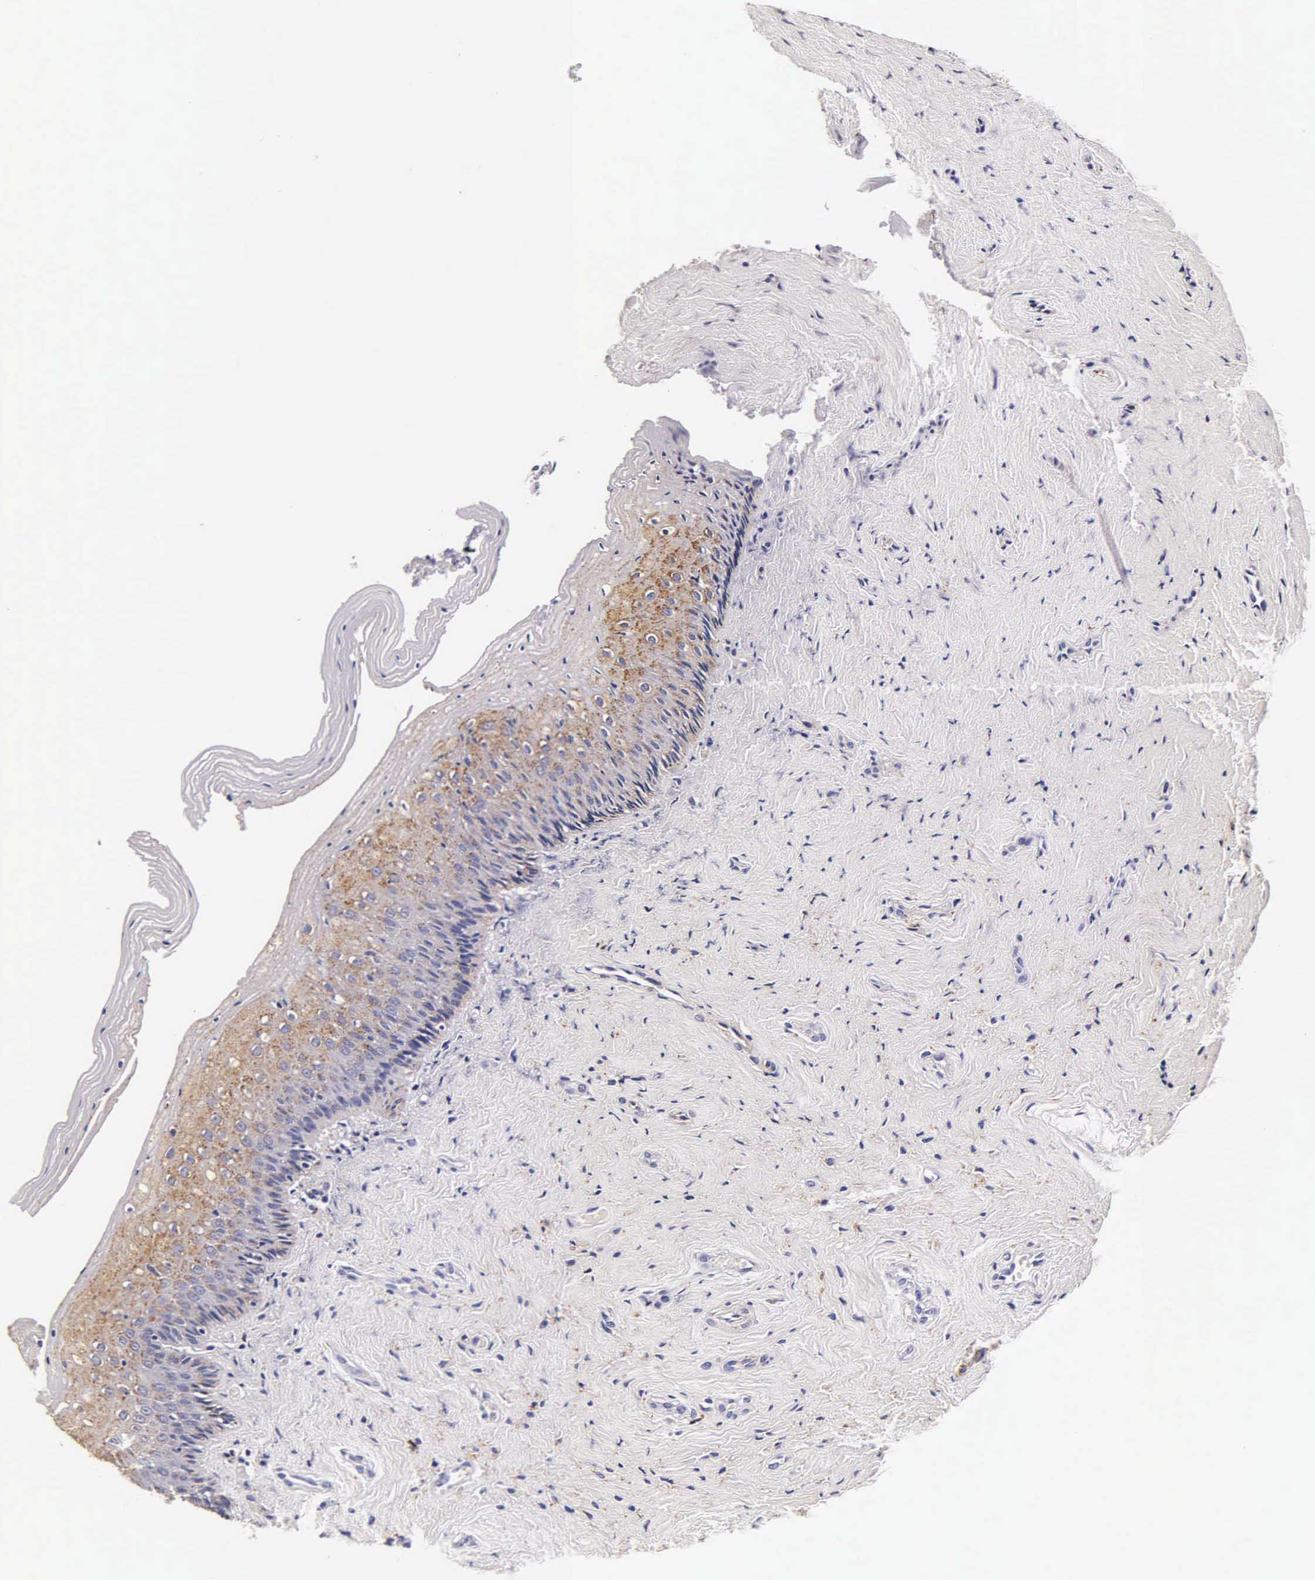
{"staining": {"intensity": "moderate", "quantity": "25%-75%", "location": "cytoplasmic/membranous"}, "tissue": "vagina", "cell_type": "Squamous epithelial cells", "image_type": "normal", "snomed": [{"axis": "morphology", "description": "Normal tissue, NOS"}, {"axis": "topography", "description": "Vagina"}], "caption": "Protein staining of benign vagina shows moderate cytoplasmic/membranous staining in approximately 25%-75% of squamous epithelial cells. (DAB = brown stain, brightfield microscopy at high magnification).", "gene": "CTSB", "patient": {"sex": "female", "age": 46}}